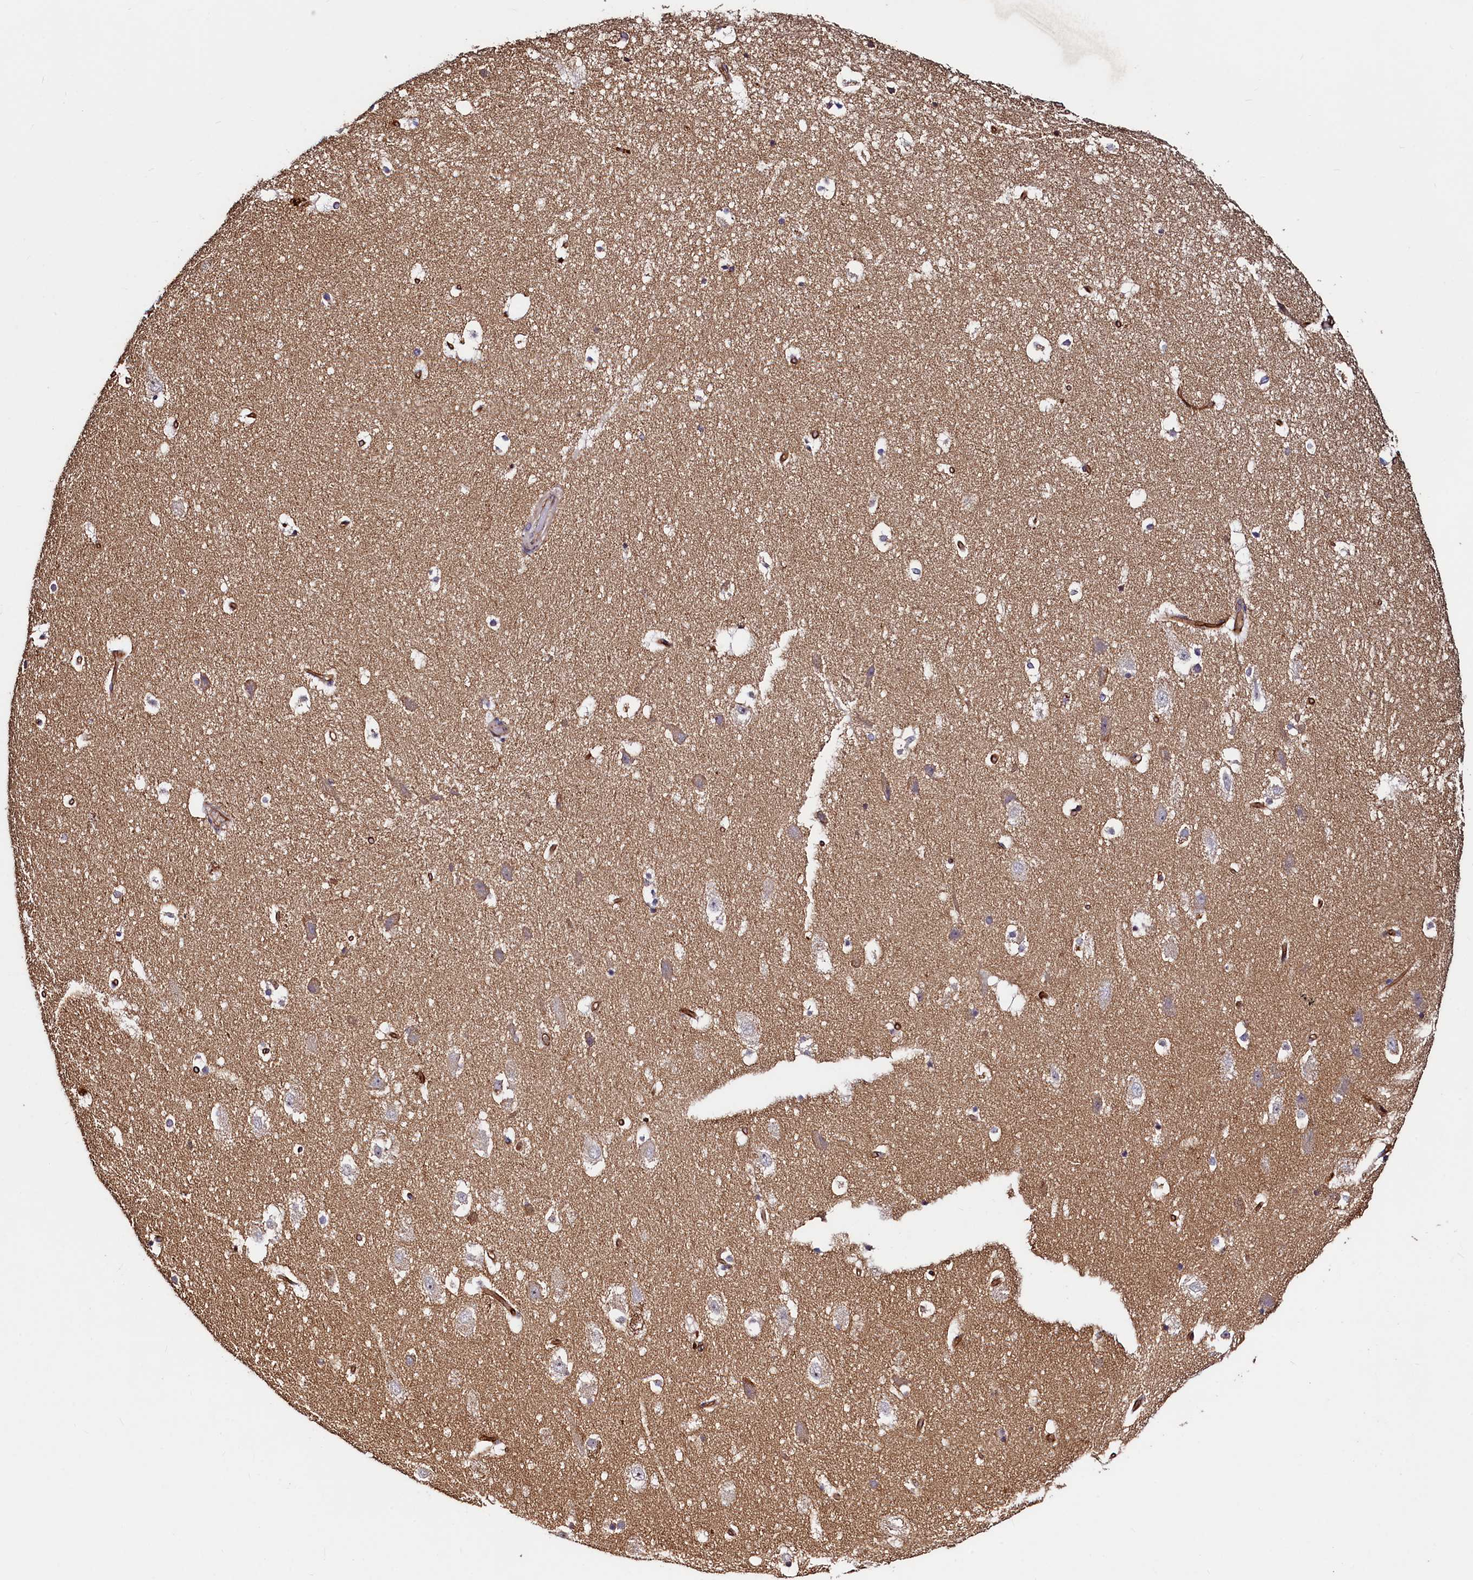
{"staining": {"intensity": "weak", "quantity": "25%-75%", "location": "cytoplasmic/membranous"}, "tissue": "hippocampus", "cell_type": "Glial cells", "image_type": "normal", "snomed": [{"axis": "morphology", "description": "Normal tissue, NOS"}, {"axis": "topography", "description": "Hippocampus"}], "caption": "IHC staining of unremarkable hippocampus, which demonstrates low levels of weak cytoplasmic/membranous staining in about 25%-75% of glial cells indicating weak cytoplasmic/membranous protein staining. The staining was performed using DAB (3,3'-diaminobenzidine) (brown) for protein detection and nuclei were counterstained in hematoxylin (blue).", "gene": "PALM", "patient": {"sex": "female", "age": 52}}